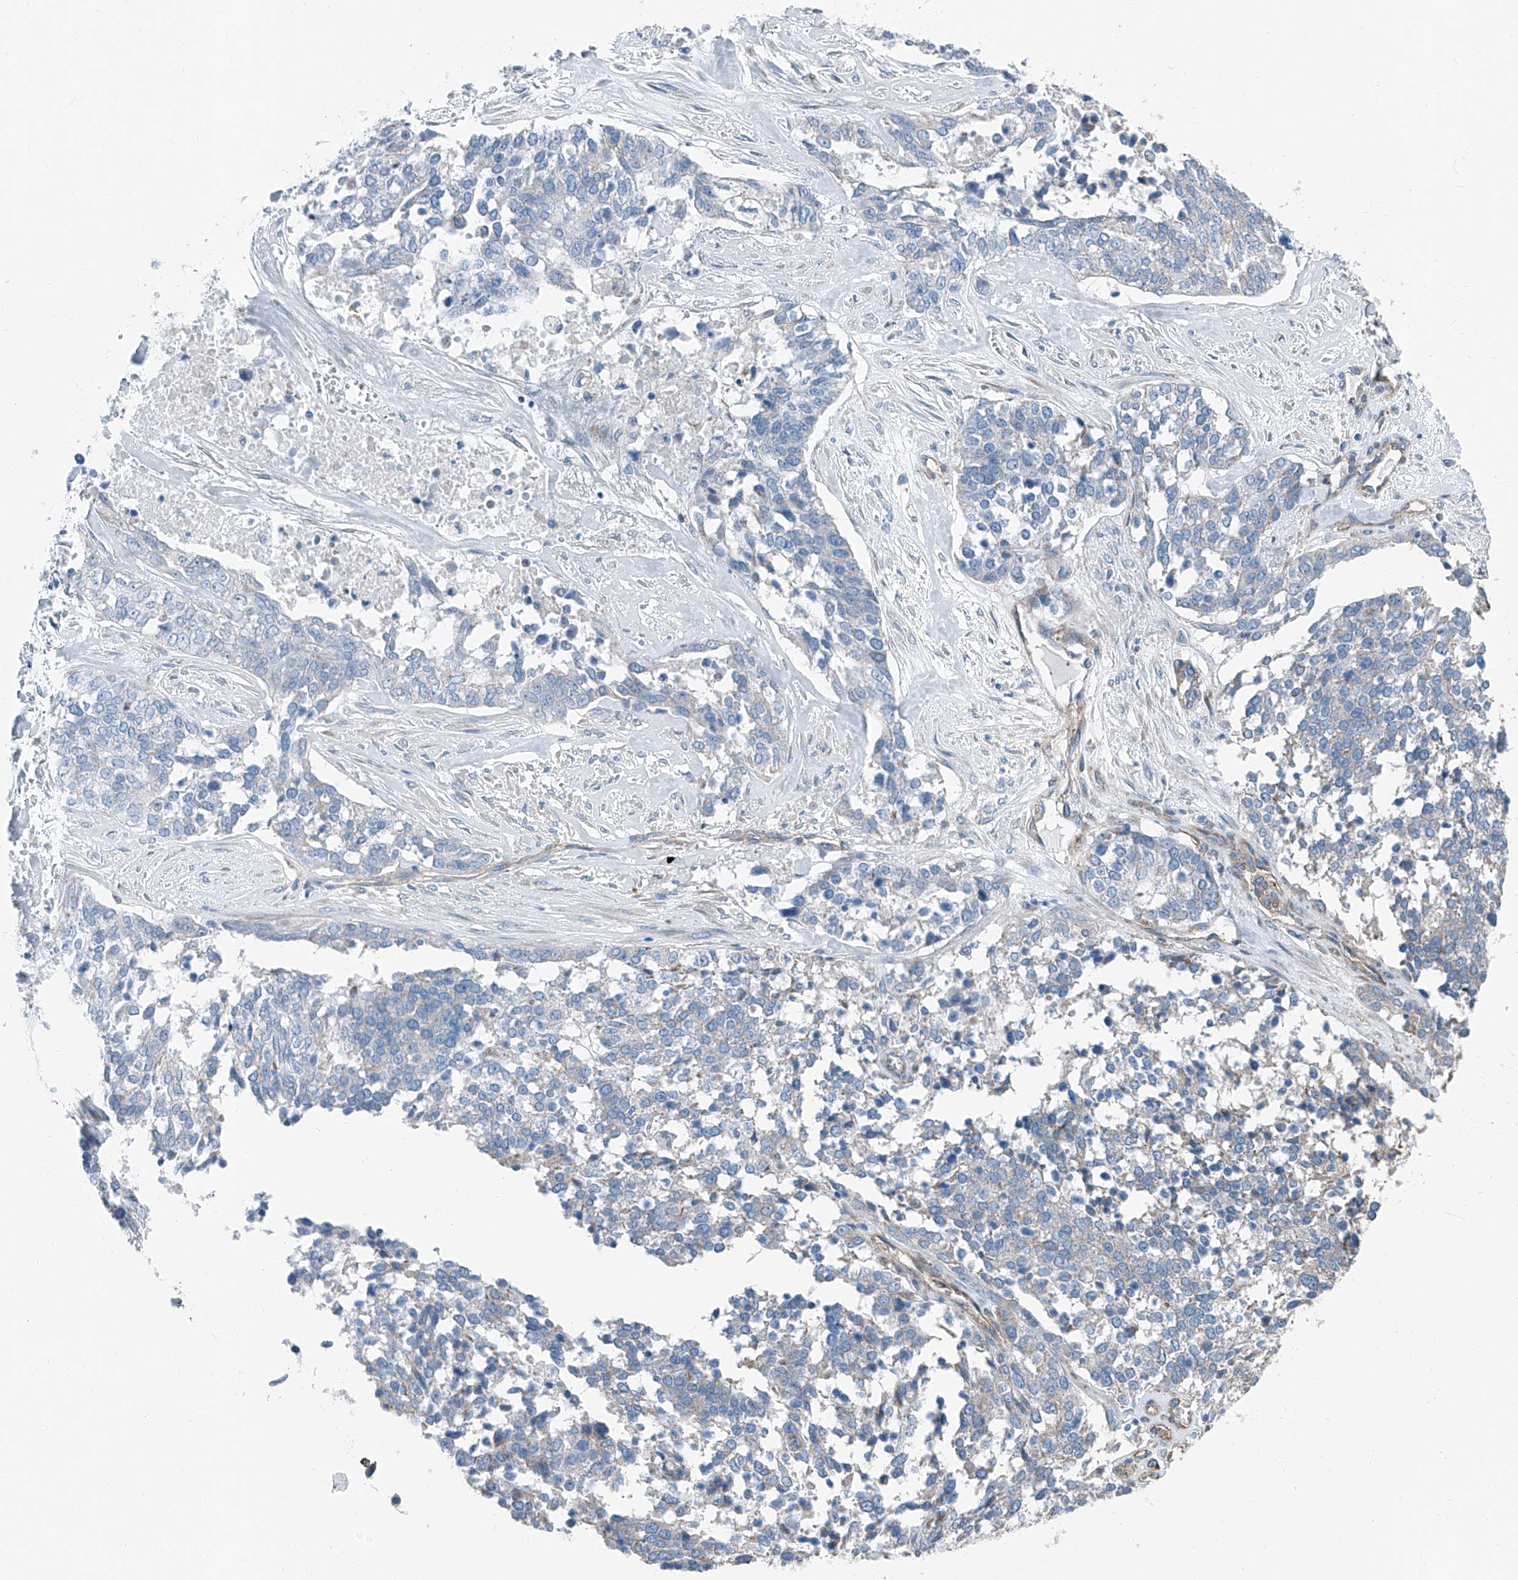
{"staining": {"intensity": "negative", "quantity": "none", "location": "none"}, "tissue": "ovarian cancer", "cell_type": "Tumor cells", "image_type": "cancer", "snomed": [{"axis": "morphology", "description": "Cystadenocarcinoma, serous, NOS"}, {"axis": "topography", "description": "Ovary"}], "caption": "Serous cystadenocarcinoma (ovarian) was stained to show a protein in brown. There is no significant staining in tumor cells. The staining was performed using DAB to visualize the protein expression in brown, while the nuclei were stained in blue with hematoxylin (Magnification: 20x).", "gene": "THEMIS2", "patient": {"sex": "female", "age": 44}}